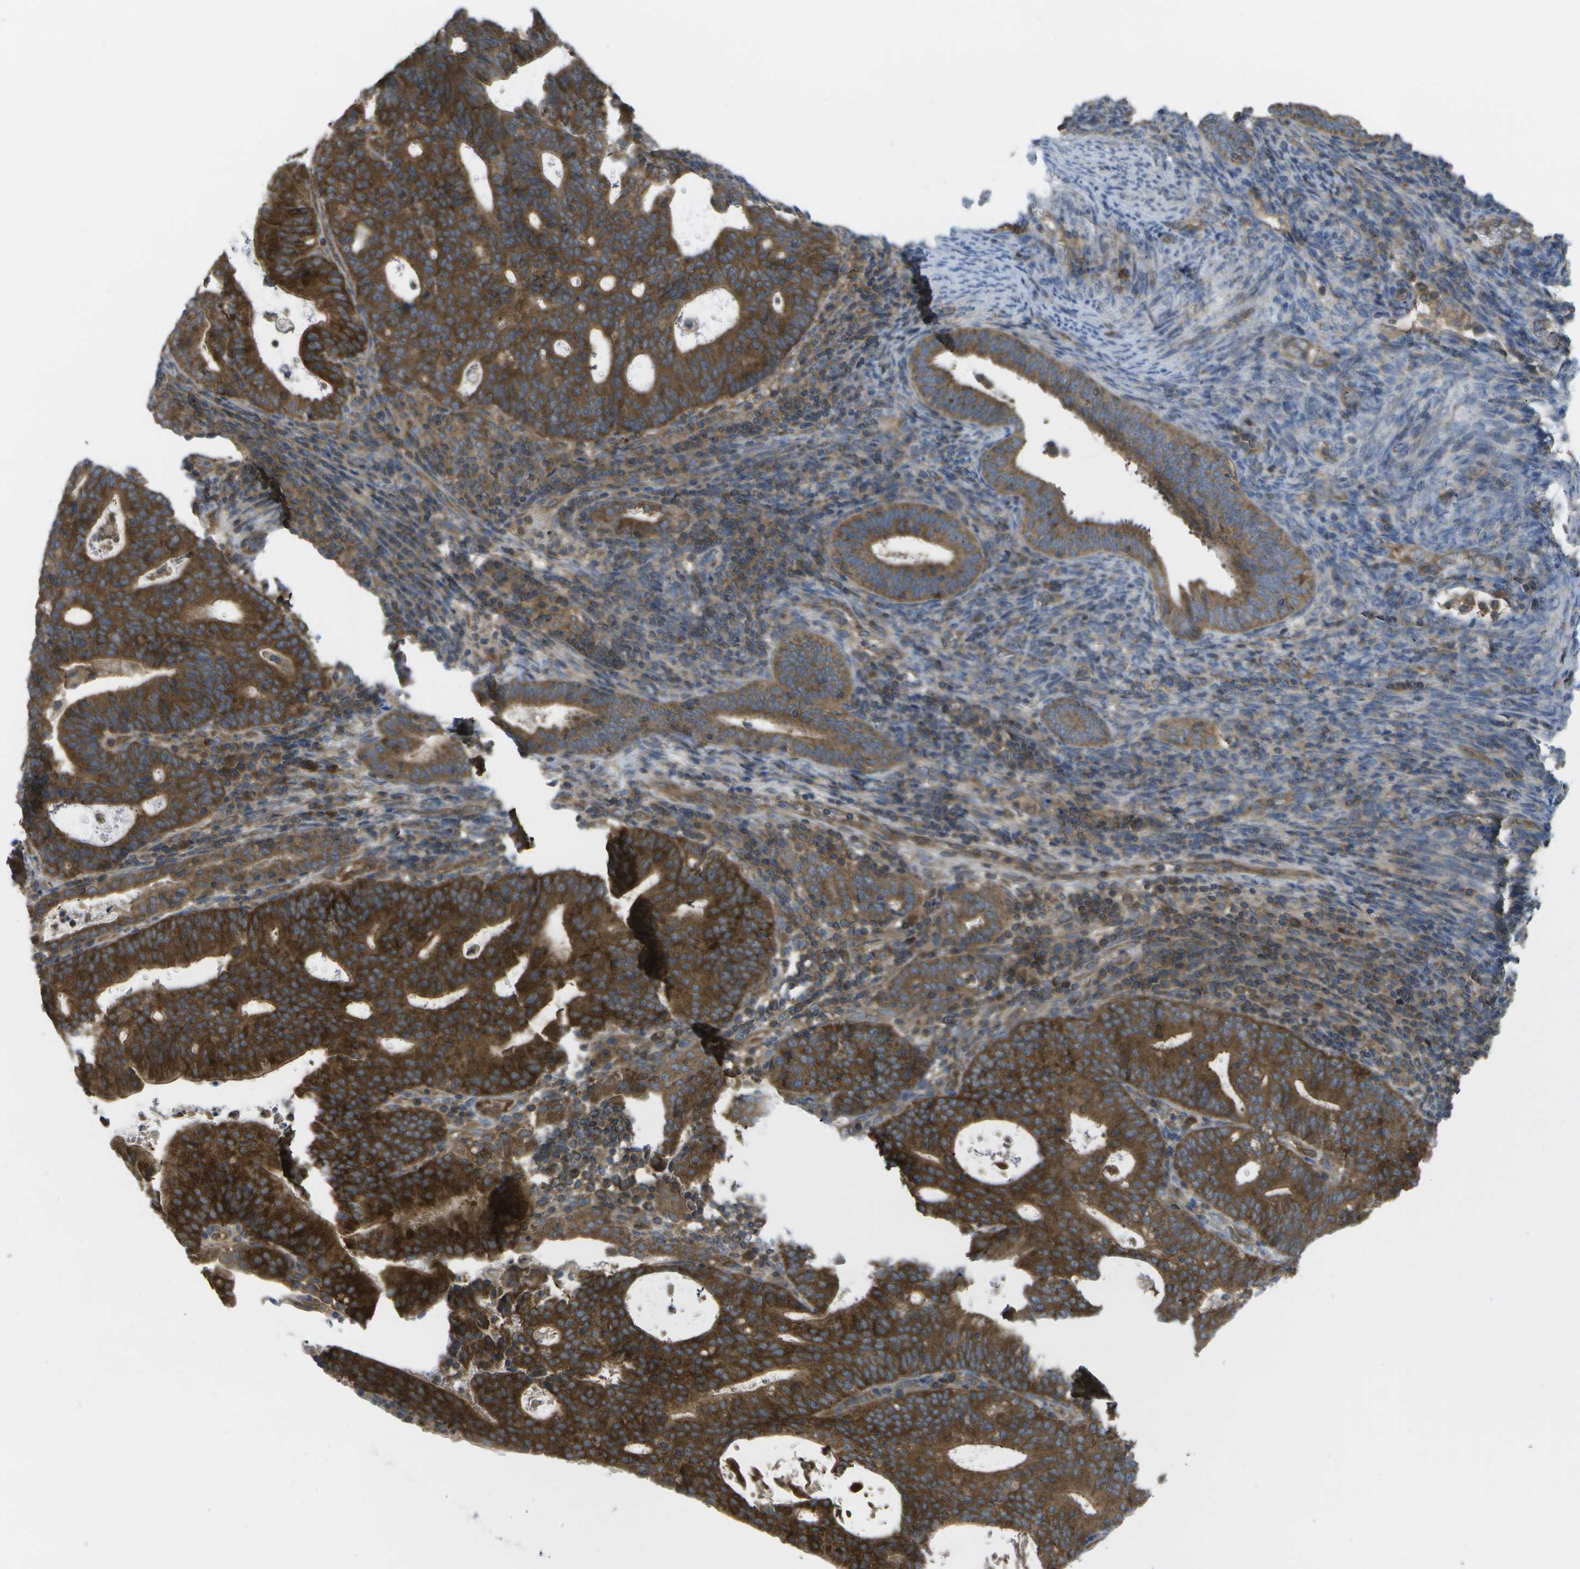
{"staining": {"intensity": "strong", "quantity": ">75%", "location": "cytoplasmic/membranous"}, "tissue": "endometrial cancer", "cell_type": "Tumor cells", "image_type": "cancer", "snomed": [{"axis": "morphology", "description": "Adenocarcinoma, NOS"}, {"axis": "topography", "description": "Uterus"}], "caption": "Strong cytoplasmic/membranous protein staining is appreciated in about >75% of tumor cells in endometrial cancer (adenocarcinoma). The protein of interest is stained brown, and the nuclei are stained in blue (DAB (3,3'-diaminobenzidine) IHC with brightfield microscopy, high magnification).", "gene": "DPM3", "patient": {"sex": "female", "age": 83}}